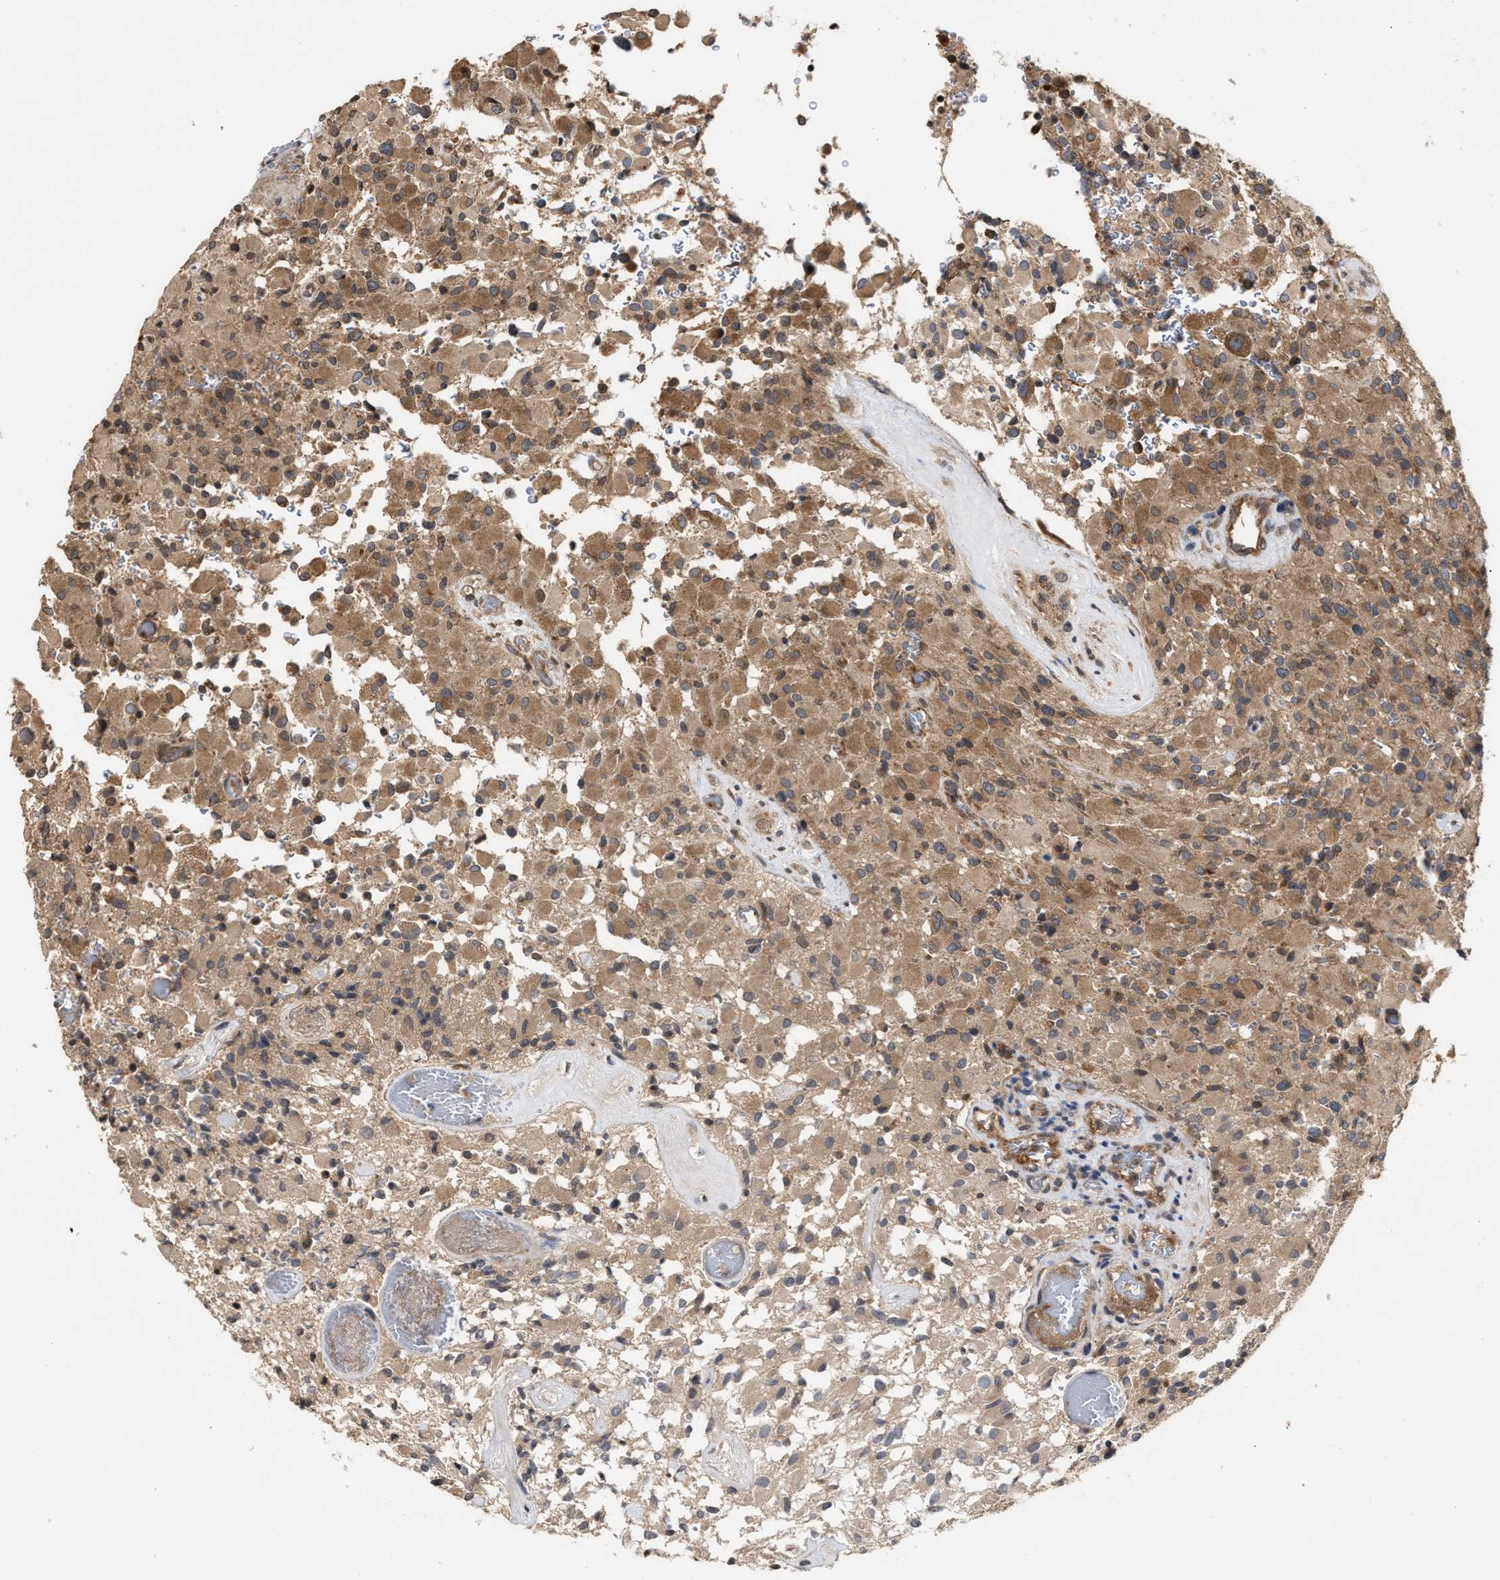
{"staining": {"intensity": "moderate", "quantity": ">75%", "location": "cytoplasmic/membranous"}, "tissue": "glioma", "cell_type": "Tumor cells", "image_type": "cancer", "snomed": [{"axis": "morphology", "description": "Glioma, malignant, High grade"}, {"axis": "topography", "description": "Brain"}], "caption": "Immunohistochemical staining of human malignant glioma (high-grade) displays medium levels of moderate cytoplasmic/membranous protein positivity in about >75% of tumor cells.", "gene": "SAR1A", "patient": {"sex": "male", "age": 71}}